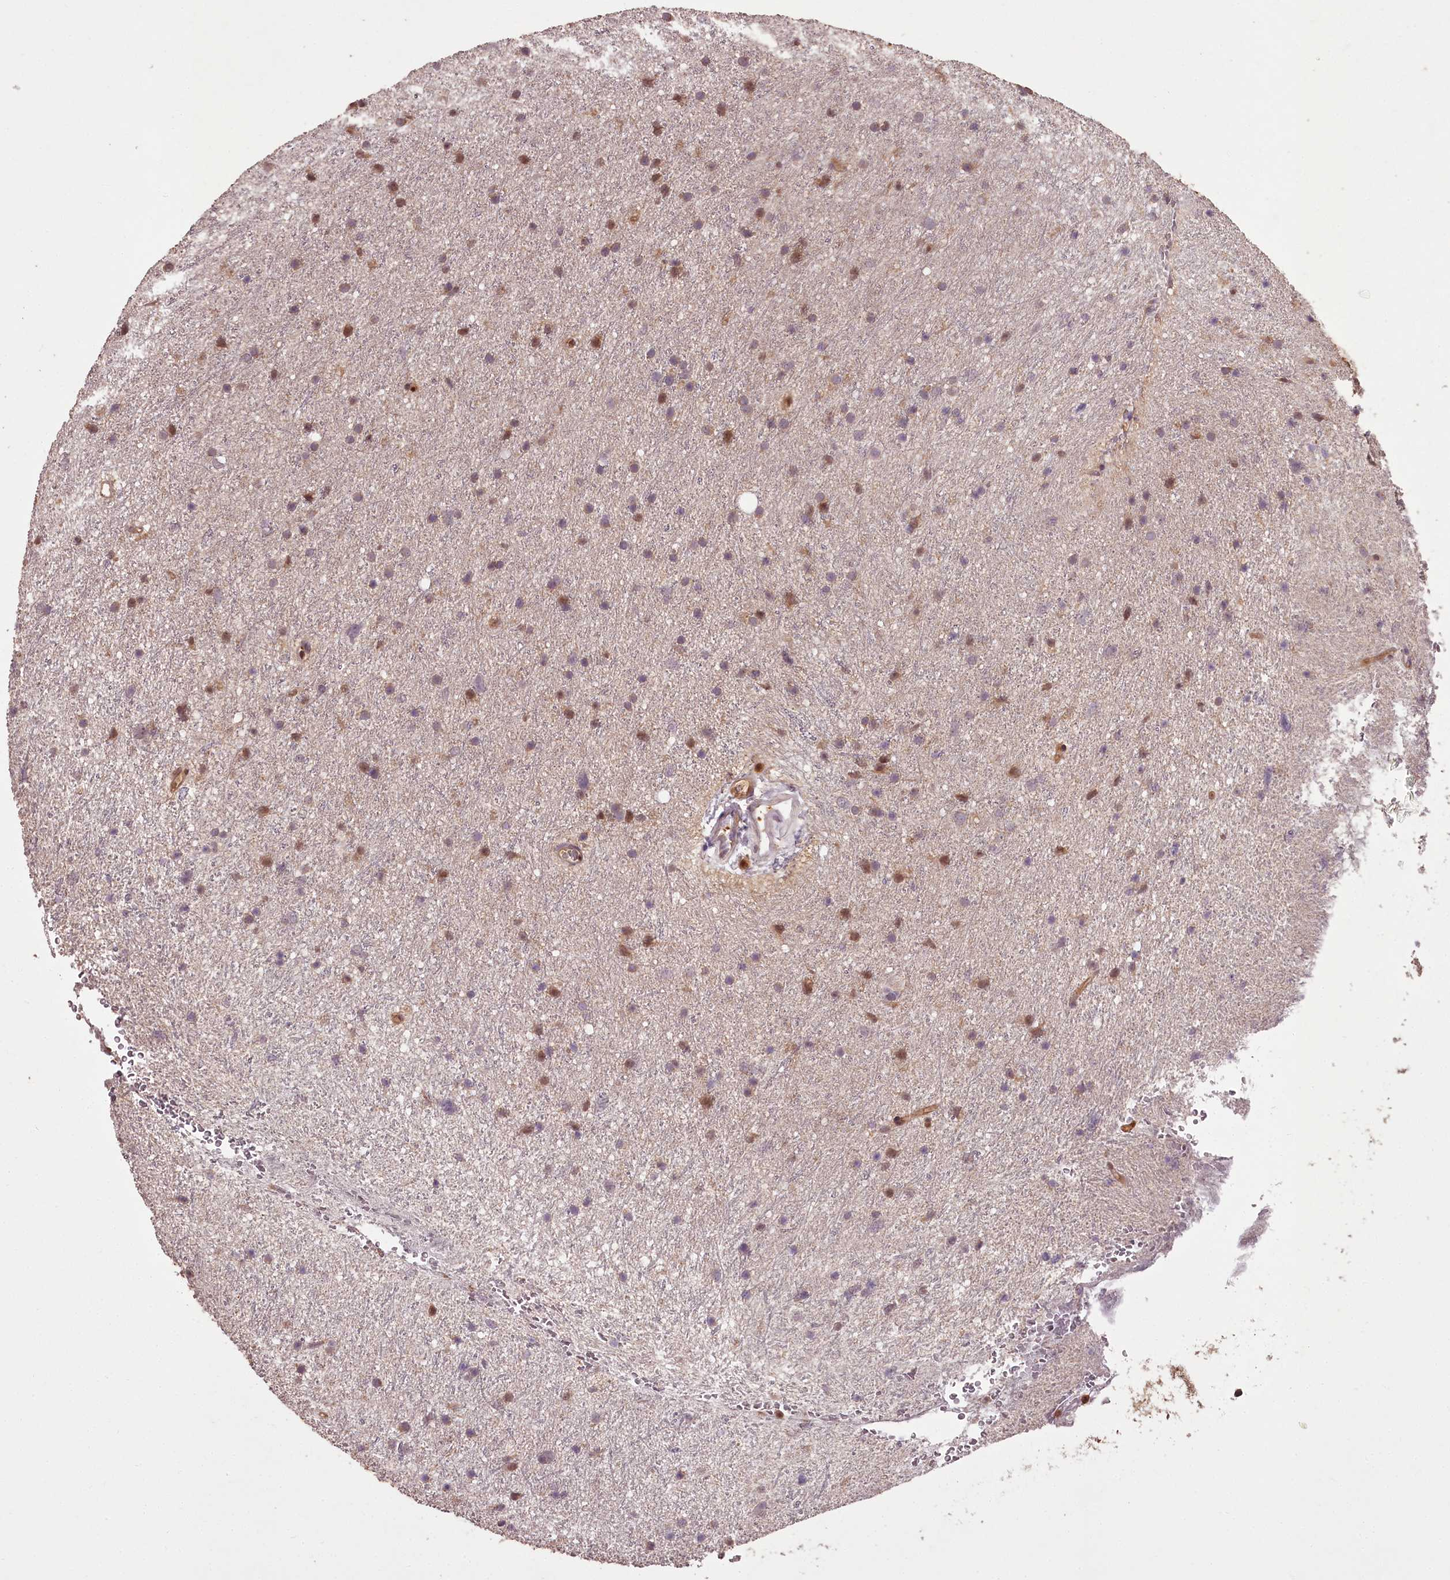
{"staining": {"intensity": "moderate", "quantity": "<25%", "location": "nuclear"}, "tissue": "glioma", "cell_type": "Tumor cells", "image_type": "cancer", "snomed": [{"axis": "morphology", "description": "Glioma, malignant, Low grade"}, {"axis": "topography", "description": "Cerebral cortex"}], "caption": "Immunohistochemical staining of human malignant glioma (low-grade) demonstrates low levels of moderate nuclear protein positivity in about <25% of tumor cells. Immunohistochemistry (ihc) stains the protein of interest in brown and the nuclei are stained blue.", "gene": "NPRL2", "patient": {"sex": "female", "age": 39}}